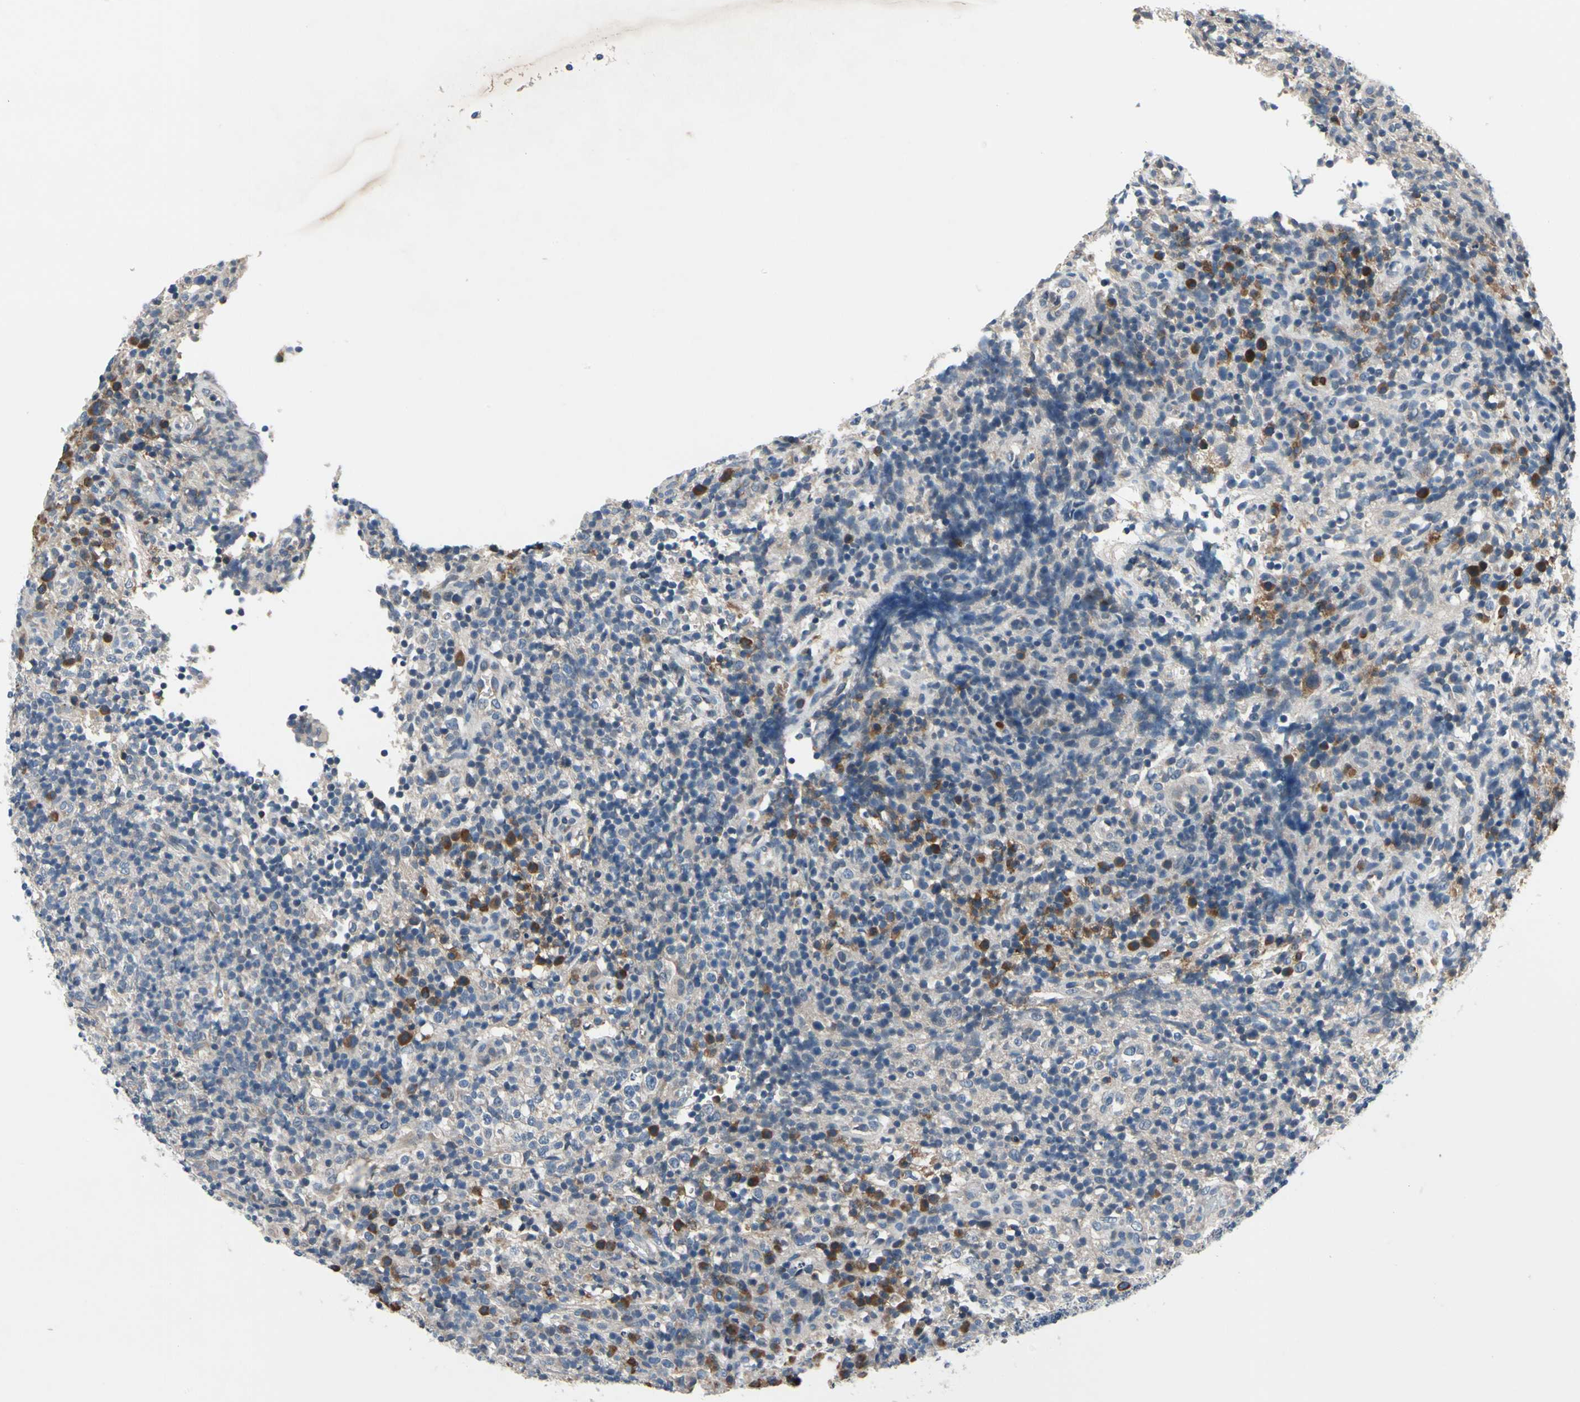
{"staining": {"intensity": "negative", "quantity": "none", "location": "none"}, "tissue": "lymphoma", "cell_type": "Tumor cells", "image_type": "cancer", "snomed": [{"axis": "morphology", "description": "Malignant lymphoma, non-Hodgkin's type, High grade"}, {"axis": "topography", "description": "Lymph node"}], "caption": "This is a image of IHC staining of lymphoma, which shows no expression in tumor cells.", "gene": "SELENOK", "patient": {"sex": "female", "age": 76}}